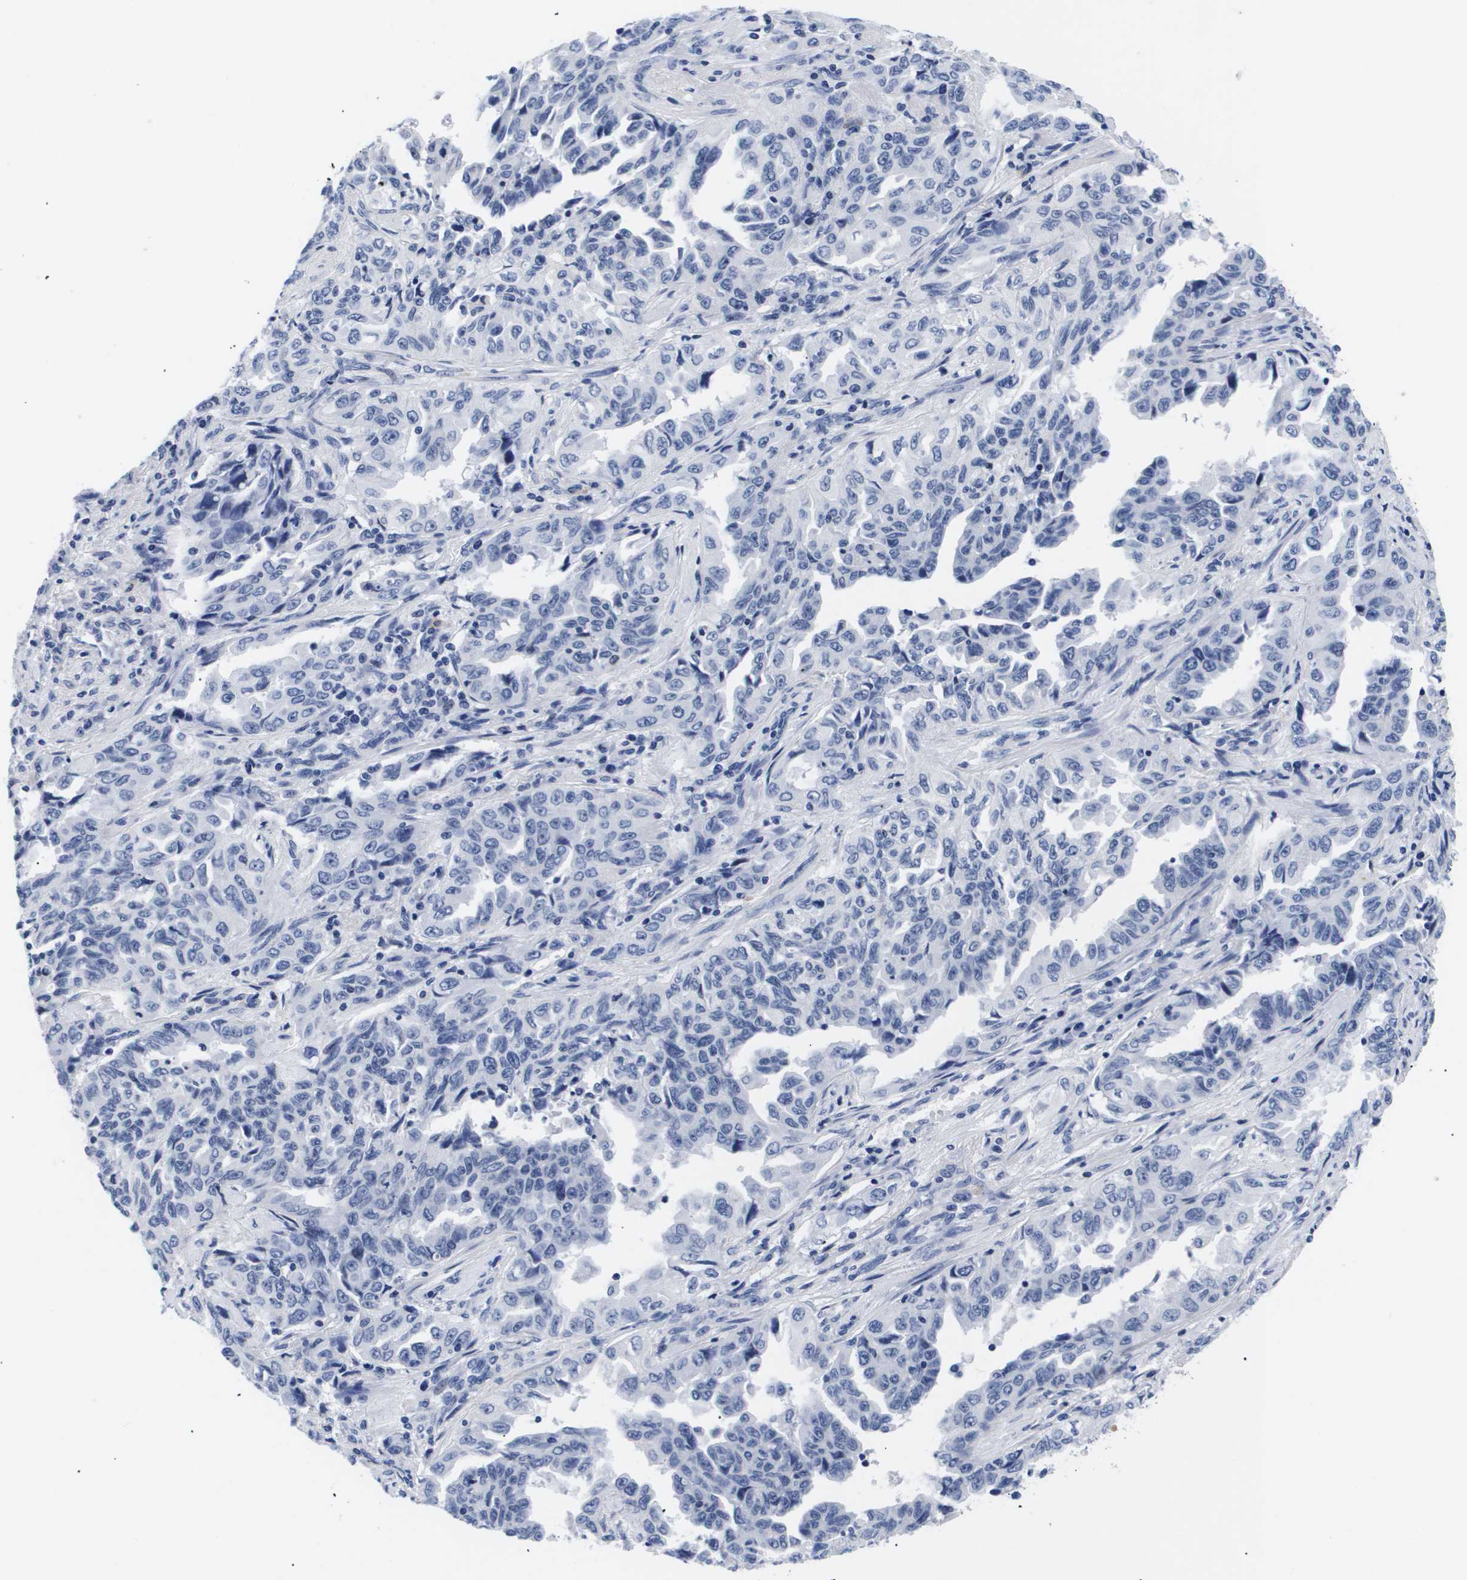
{"staining": {"intensity": "negative", "quantity": "none", "location": "none"}, "tissue": "lung cancer", "cell_type": "Tumor cells", "image_type": "cancer", "snomed": [{"axis": "morphology", "description": "Adenocarcinoma, NOS"}, {"axis": "topography", "description": "Lung"}], "caption": "The photomicrograph shows no staining of tumor cells in lung cancer (adenocarcinoma).", "gene": "SHD", "patient": {"sex": "female", "age": 51}}